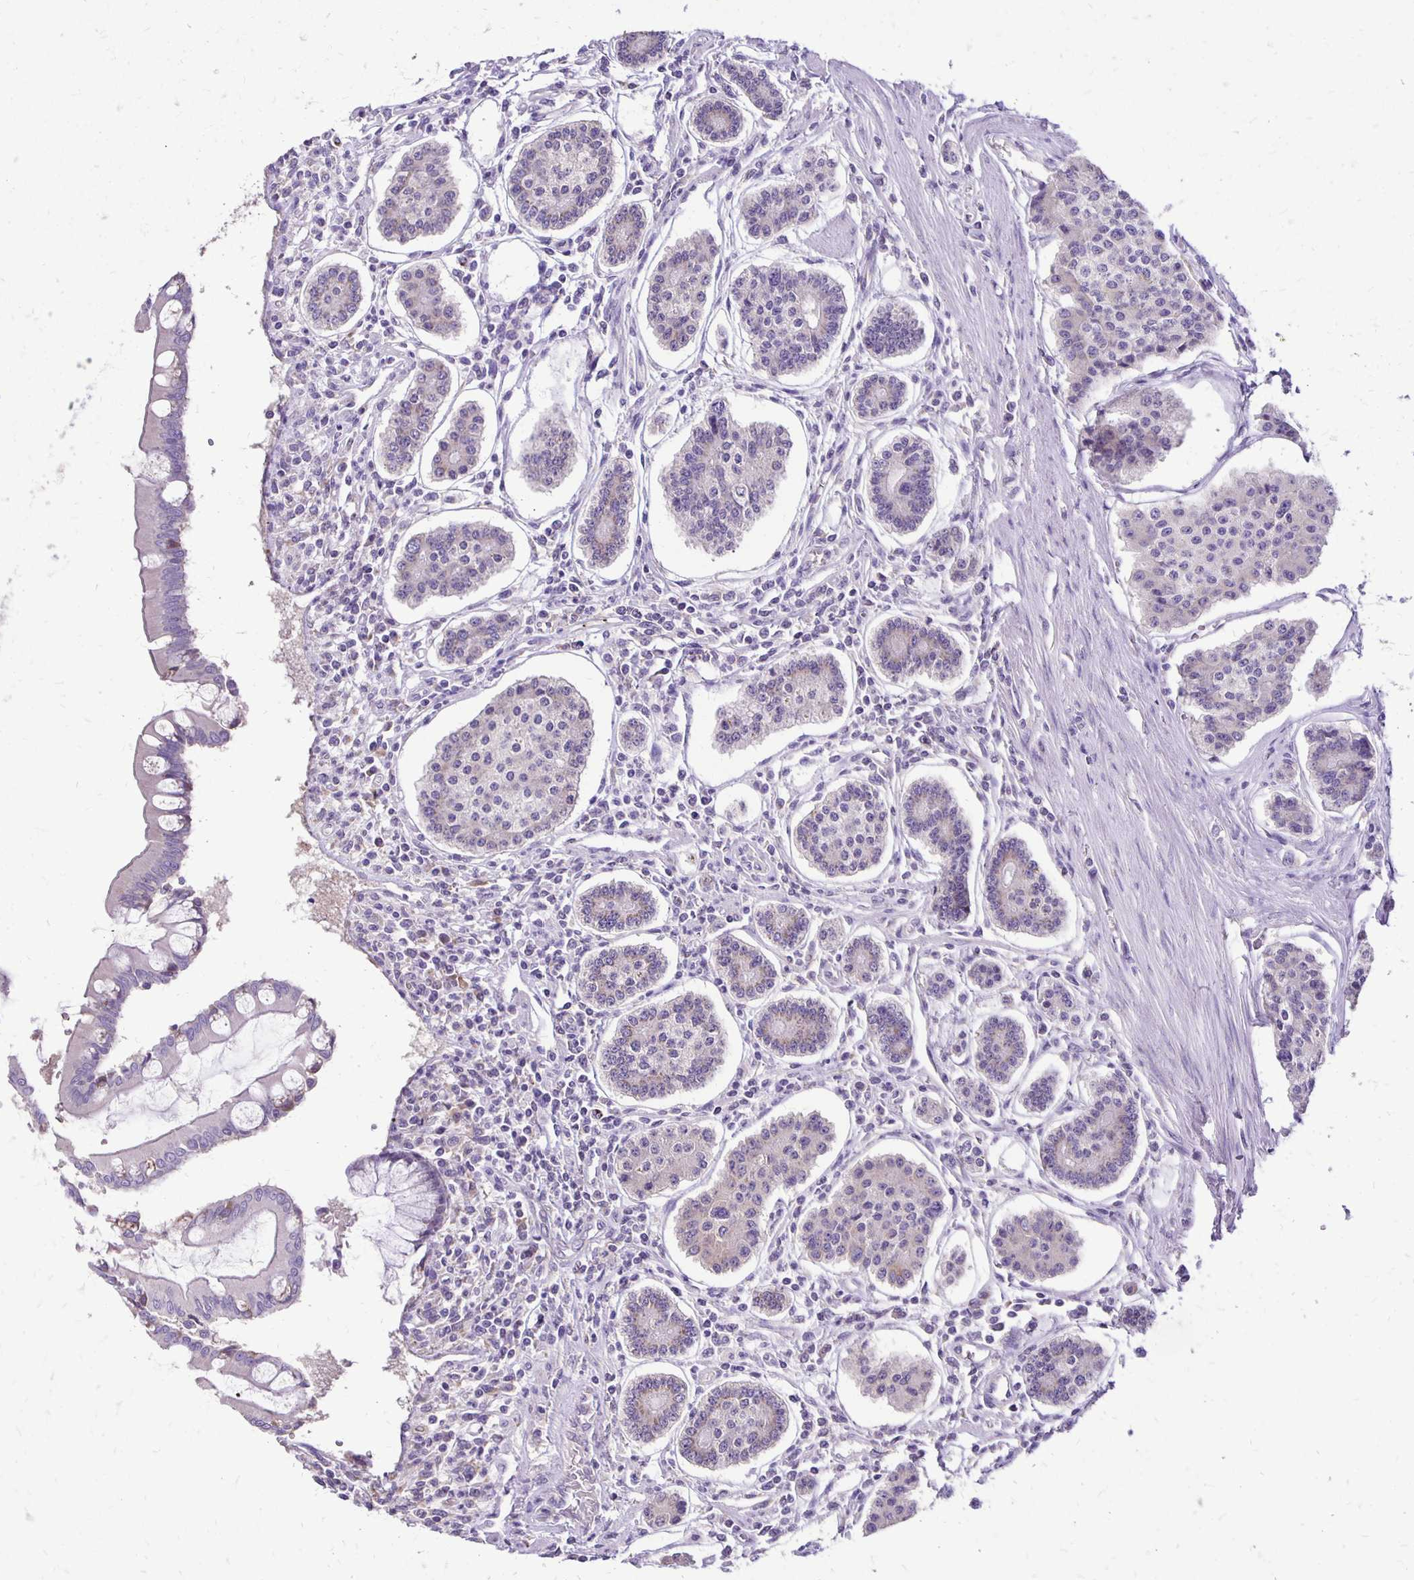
{"staining": {"intensity": "negative", "quantity": "none", "location": "none"}, "tissue": "carcinoid", "cell_type": "Tumor cells", "image_type": "cancer", "snomed": [{"axis": "morphology", "description": "Carcinoid, malignant, NOS"}, {"axis": "topography", "description": "Small intestine"}], "caption": "Immunohistochemical staining of human carcinoid reveals no significant staining in tumor cells.", "gene": "ANKRD45", "patient": {"sex": "female", "age": 65}}